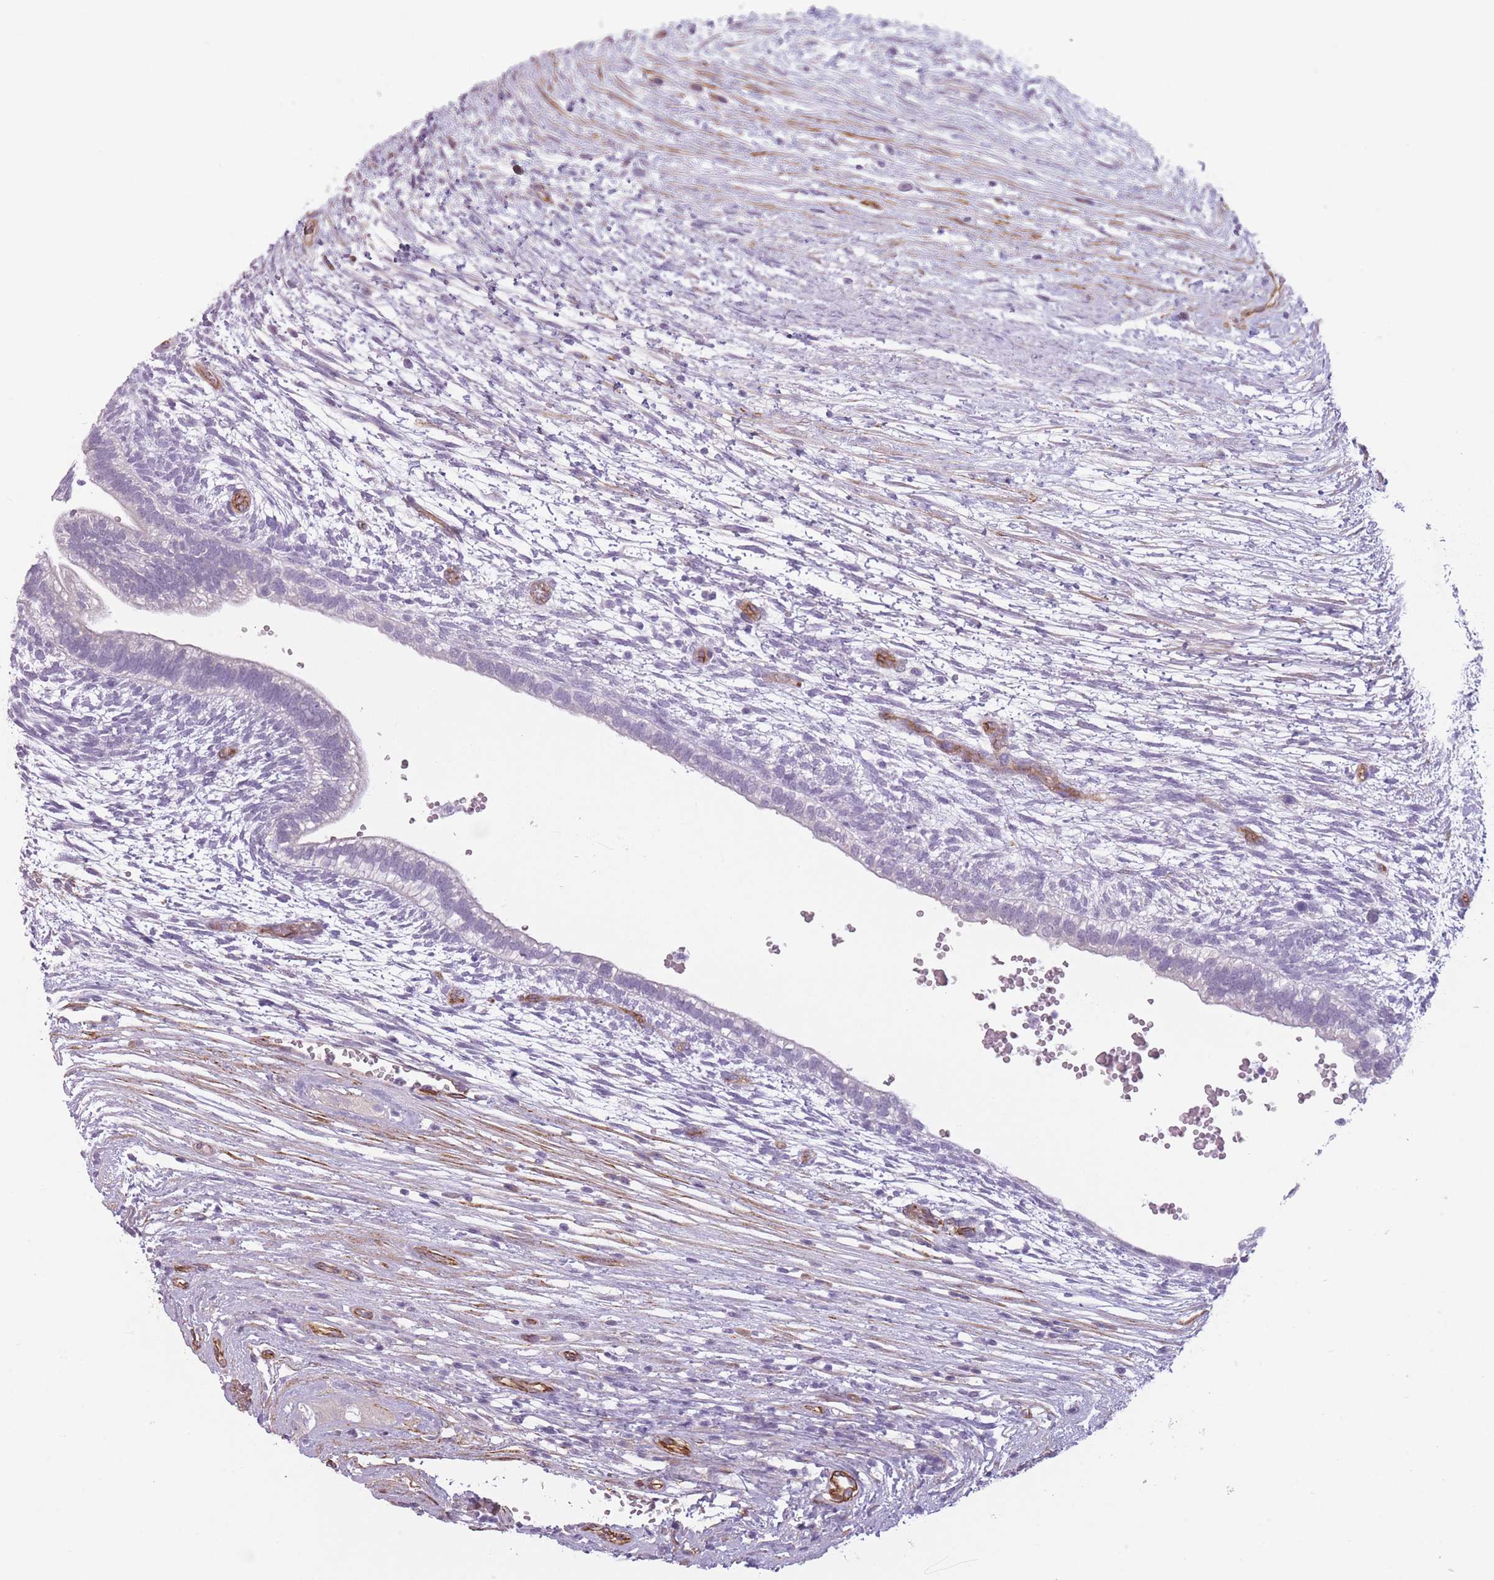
{"staining": {"intensity": "negative", "quantity": "none", "location": "none"}, "tissue": "testis cancer", "cell_type": "Tumor cells", "image_type": "cancer", "snomed": [{"axis": "morphology", "description": "Normal tissue, NOS"}, {"axis": "morphology", "description": "Carcinoma, Embryonal, NOS"}, {"axis": "topography", "description": "Testis"}], "caption": "The image displays no staining of tumor cells in testis cancer (embryonal carcinoma). (Brightfield microscopy of DAB immunohistochemistry at high magnification).", "gene": "OR6B3", "patient": {"sex": "male", "age": 32}}